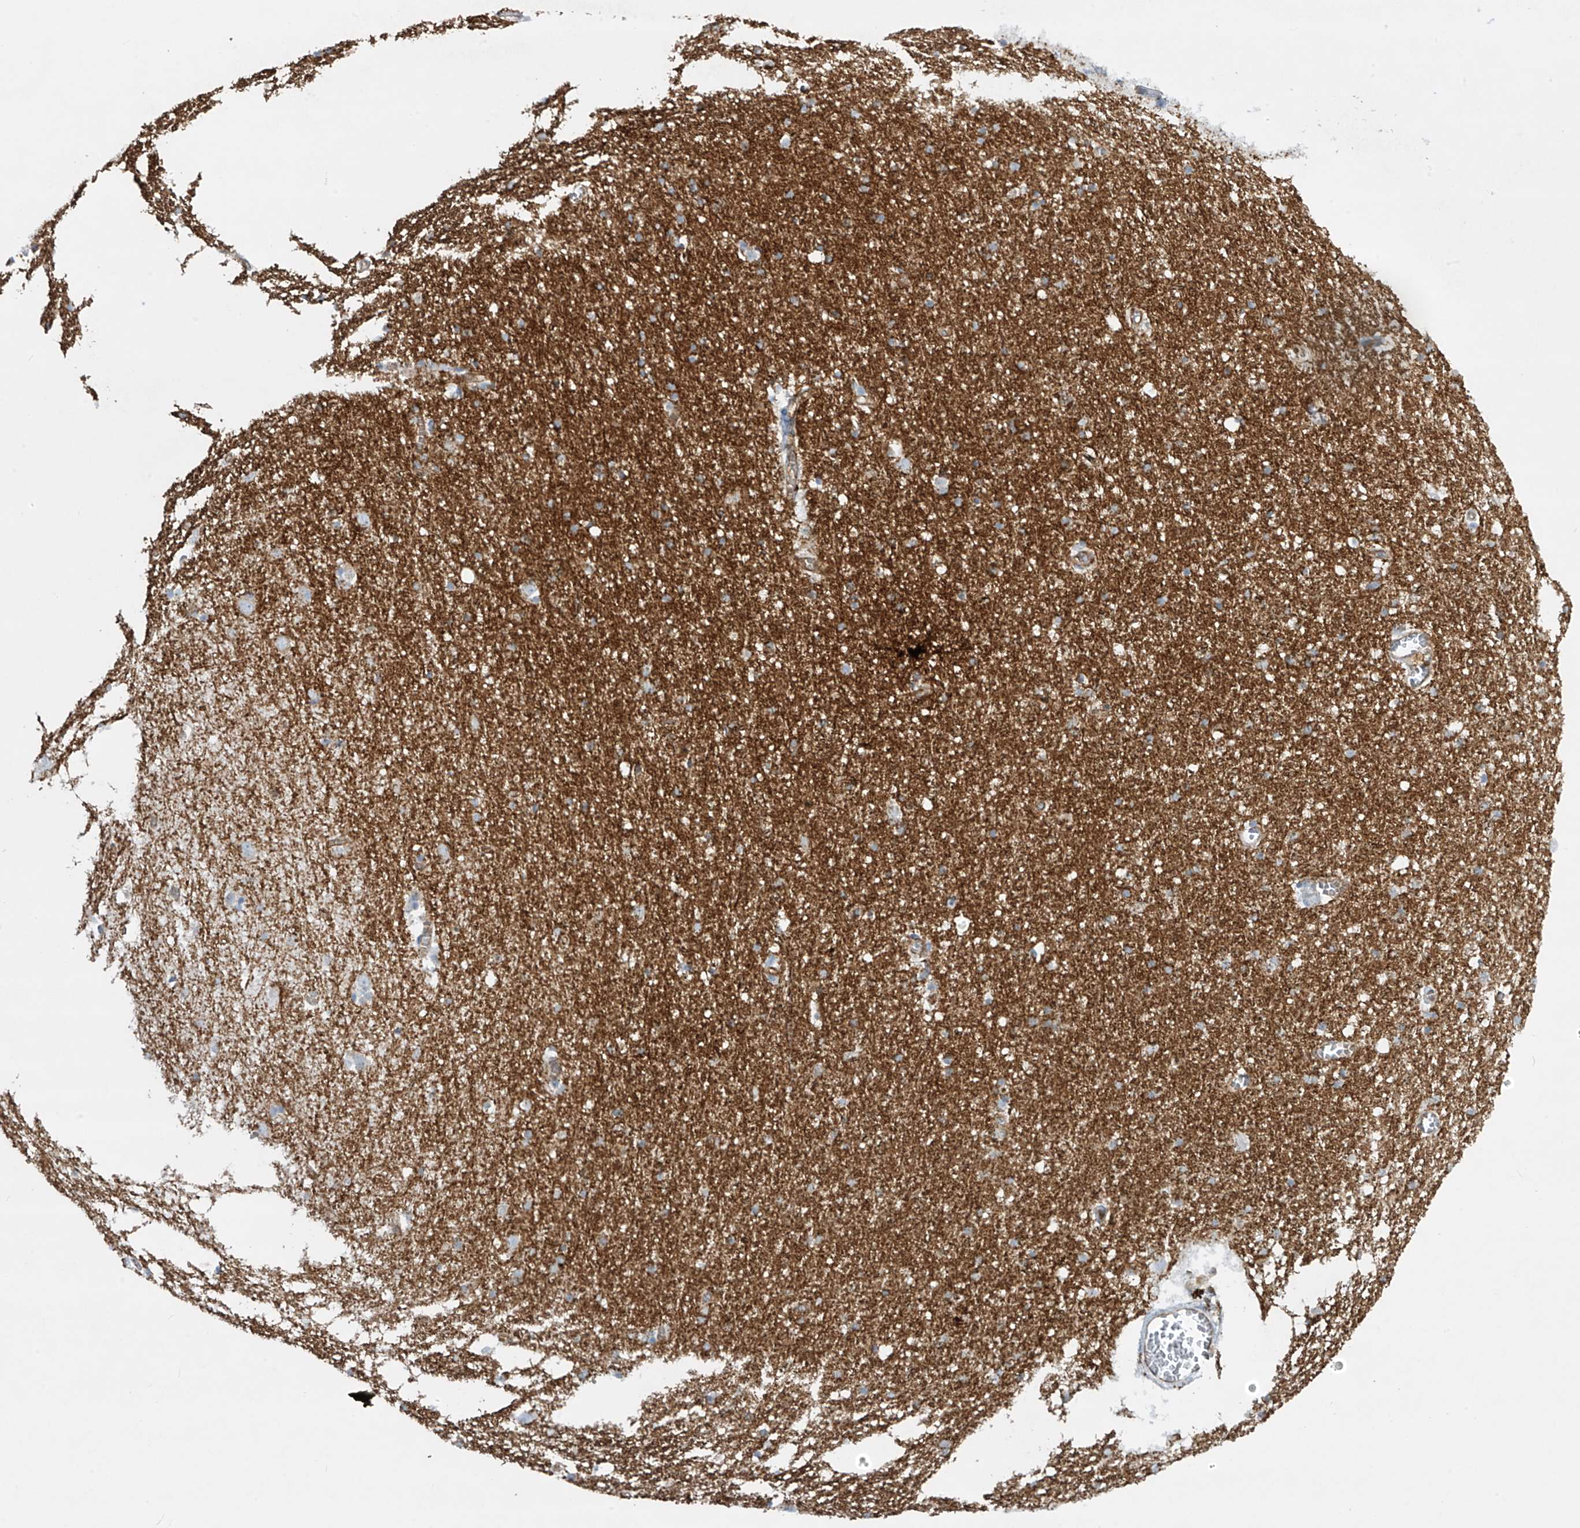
{"staining": {"intensity": "moderate", "quantity": ">75%", "location": "cytoplasmic/membranous"}, "tissue": "cerebral cortex", "cell_type": "Endothelial cells", "image_type": "normal", "snomed": [{"axis": "morphology", "description": "Normal tissue, NOS"}, {"axis": "topography", "description": "Cerebral cortex"}], "caption": "Brown immunohistochemical staining in unremarkable human cerebral cortex exhibits moderate cytoplasmic/membranous positivity in approximately >75% of endothelial cells.", "gene": "HLA", "patient": {"sex": "female", "age": 64}}